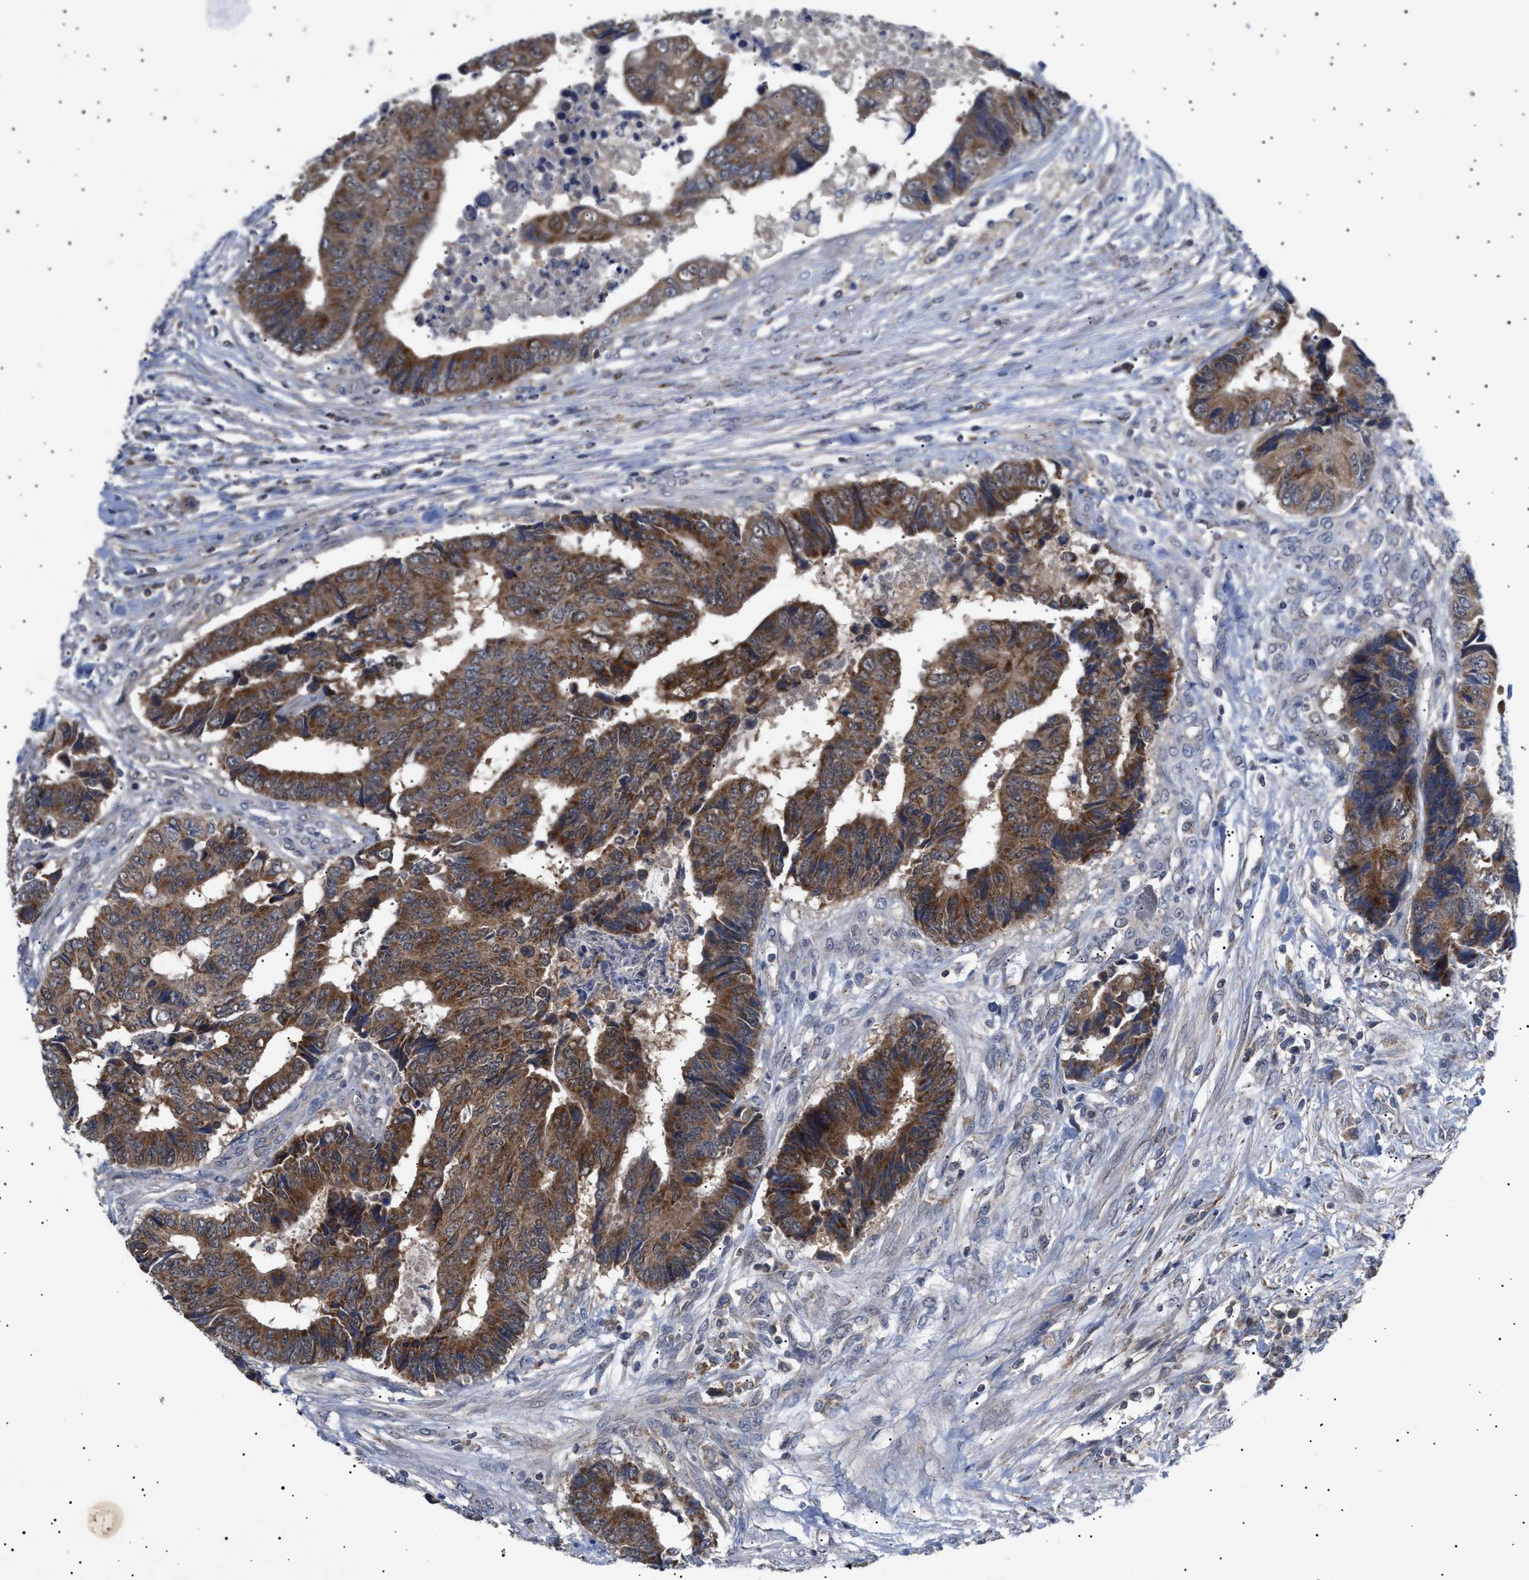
{"staining": {"intensity": "moderate", "quantity": ">75%", "location": "cytoplasmic/membranous"}, "tissue": "colorectal cancer", "cell_type": "Tumor cells", "image_type": "cancer", "snomed": [{"axis": "morphology", "description": "Adenocarcinoma, NOS"}, {"axis": "topography", "description": "Rectum"}], "caption": "Moderate cytoplasmic/membranous protein positivity is identified in about >75% of tumor cells in colorectal cancer.", "gene": "SIRT5", "patient": {"sex": "male", "age": 84}}